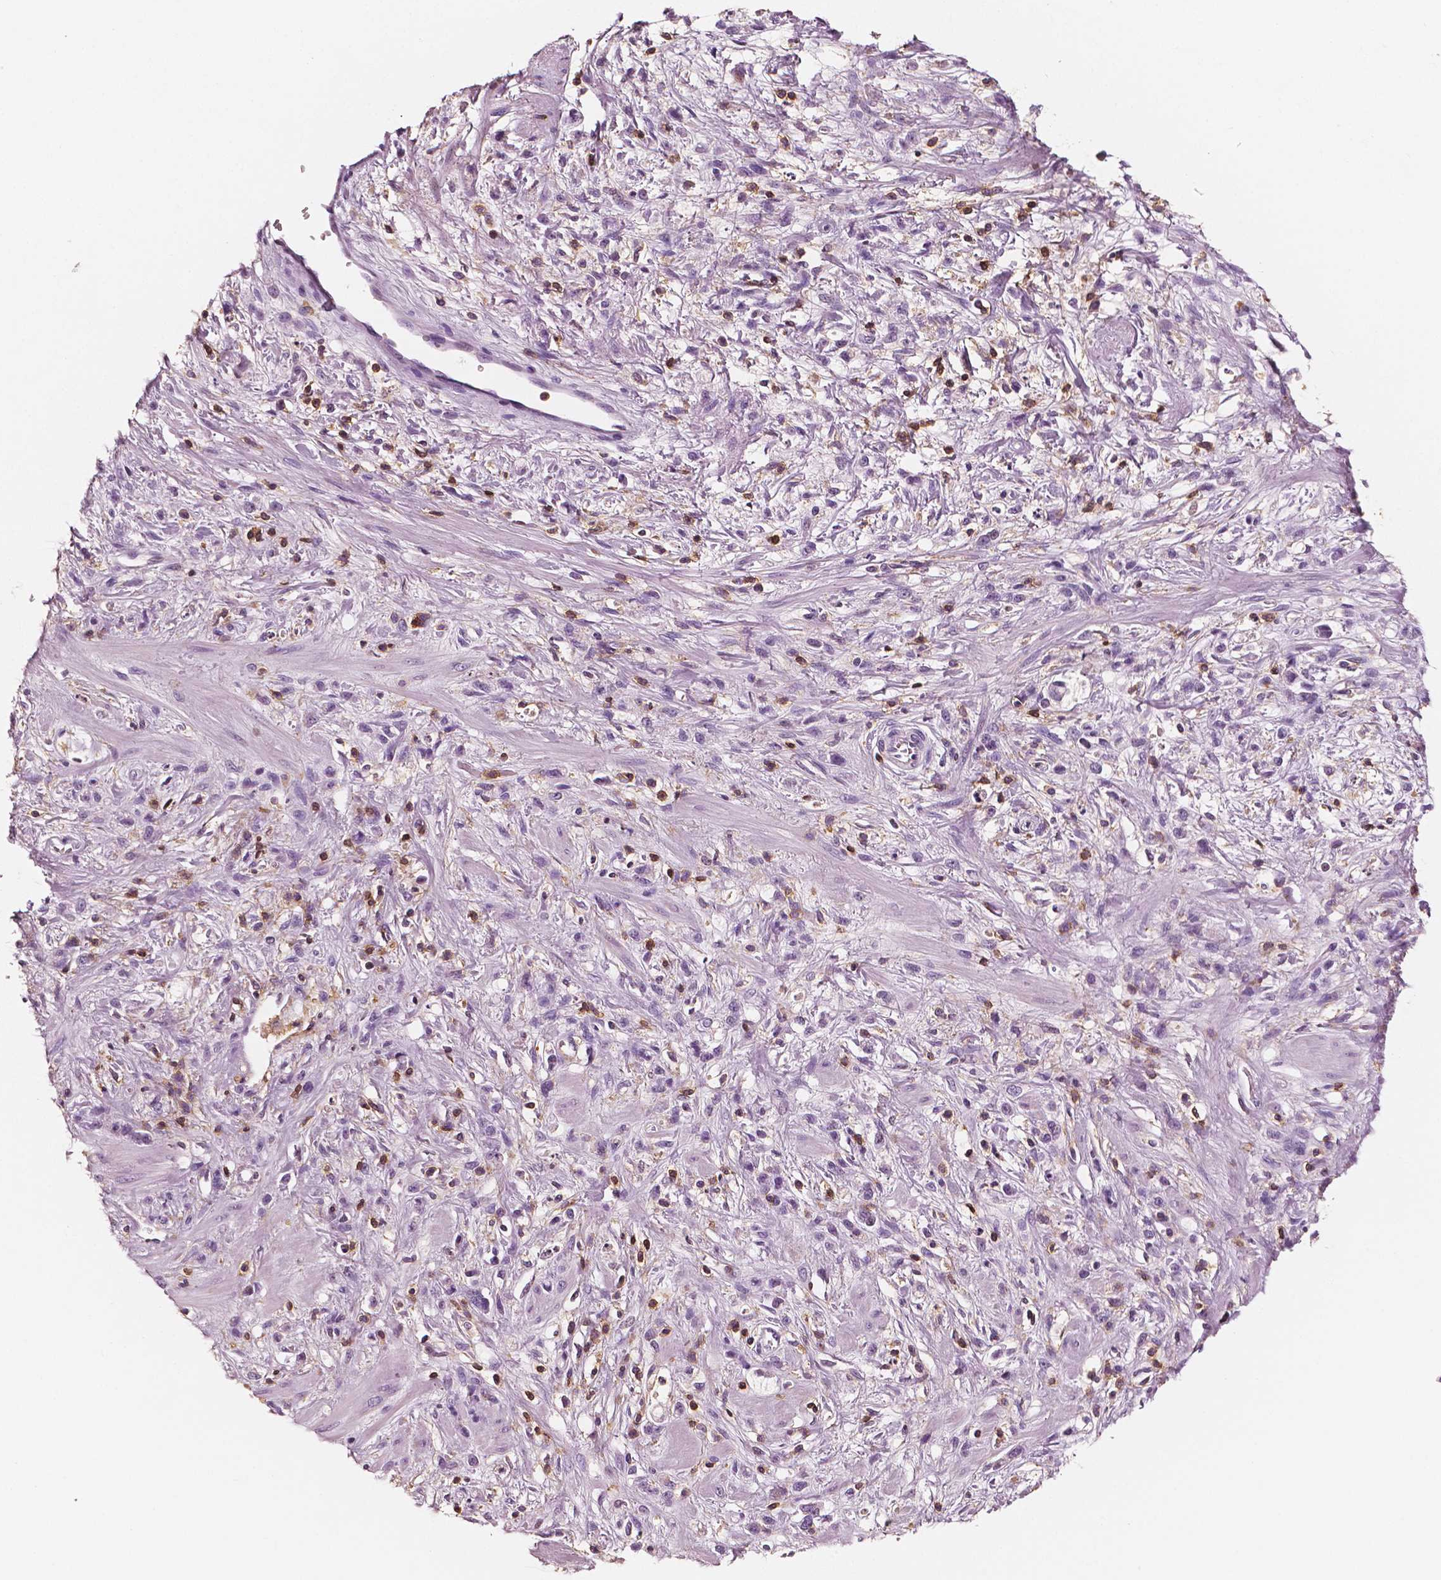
{"staining": {"intensity": "negative", "quantity": "none", "location": "none"}, "tissue": "stomach cancer", "cell_type": "Tumor cells", "image_type": "cancer", "snomed": [{"axis": "morphology", "description": "Adenocarcinoma, NOS"}, {"axis": "topography", "description": "Stomach"}], "caption": "DAB immunohistochemical staining of human adenocarcinoma (stomach) exhibits no significant expression in tumor cells. (Immunohistochemistry (ihc), brightfield microscopy, high magnification).", "gene": "PTPRC", "patient": {"sex": "female", "age": 60}}